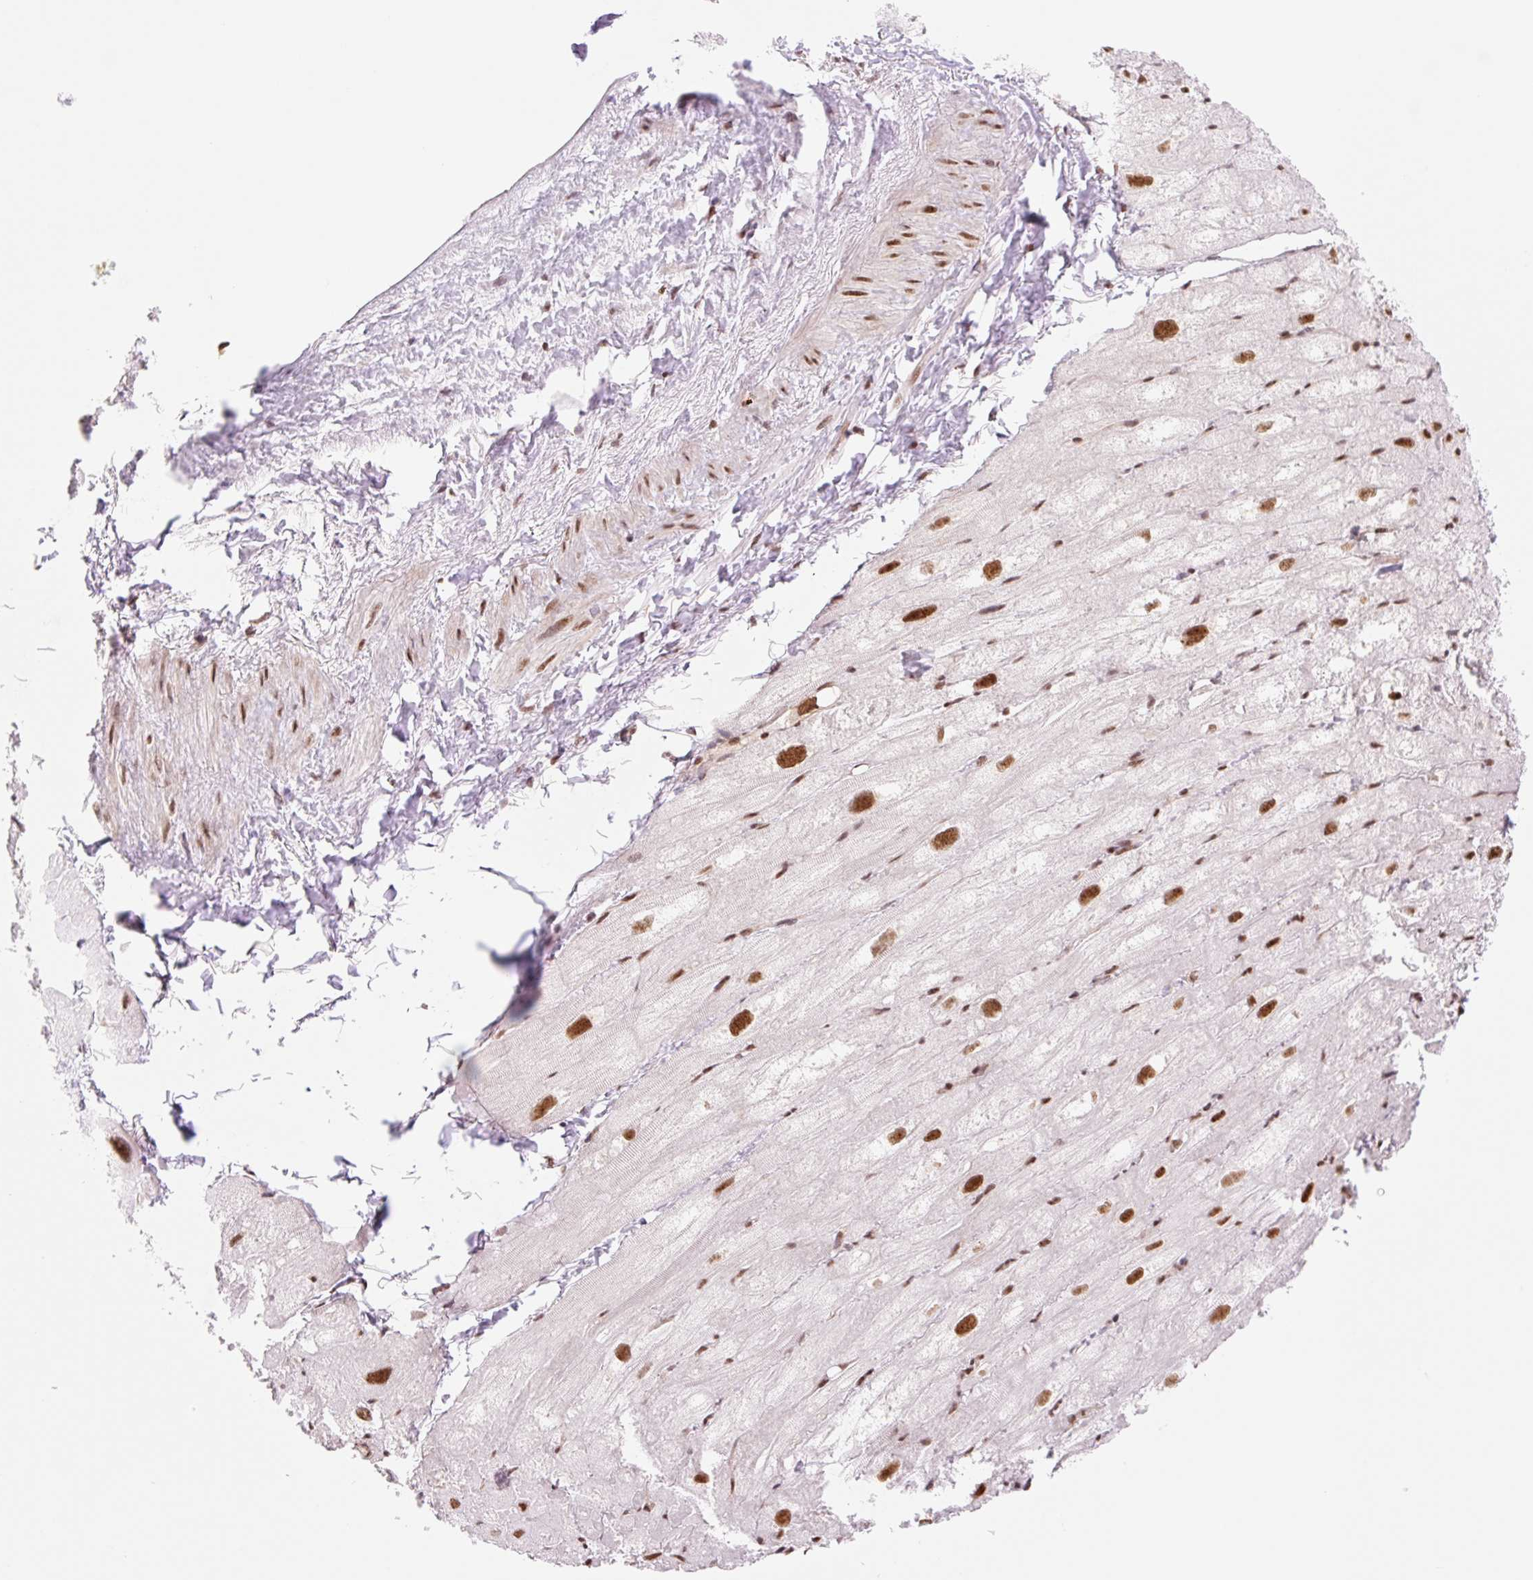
{"staining": {"intensity": "strong", "quantity": "<25%", "location": "nuclear"}, "tissue": "heart muscle", "cell_type": "Cardiomyocytes", "image_type": "normal", "snomed": [{"axis": "morphology", "description": "Normal tissue, NOS"}, {"axis": "topography", "description": "Heart"}], "caption": "High-power microscopy captured an immunohistochemistry image of normal heart muscle, revealing strong nuclear staining in about <25% of cardiomyocytes. (DAB = brown stain, brightfield microscopy at high magnification).", "gene": "PRDM11", "patient": {"sex": "male", "age": 62}}